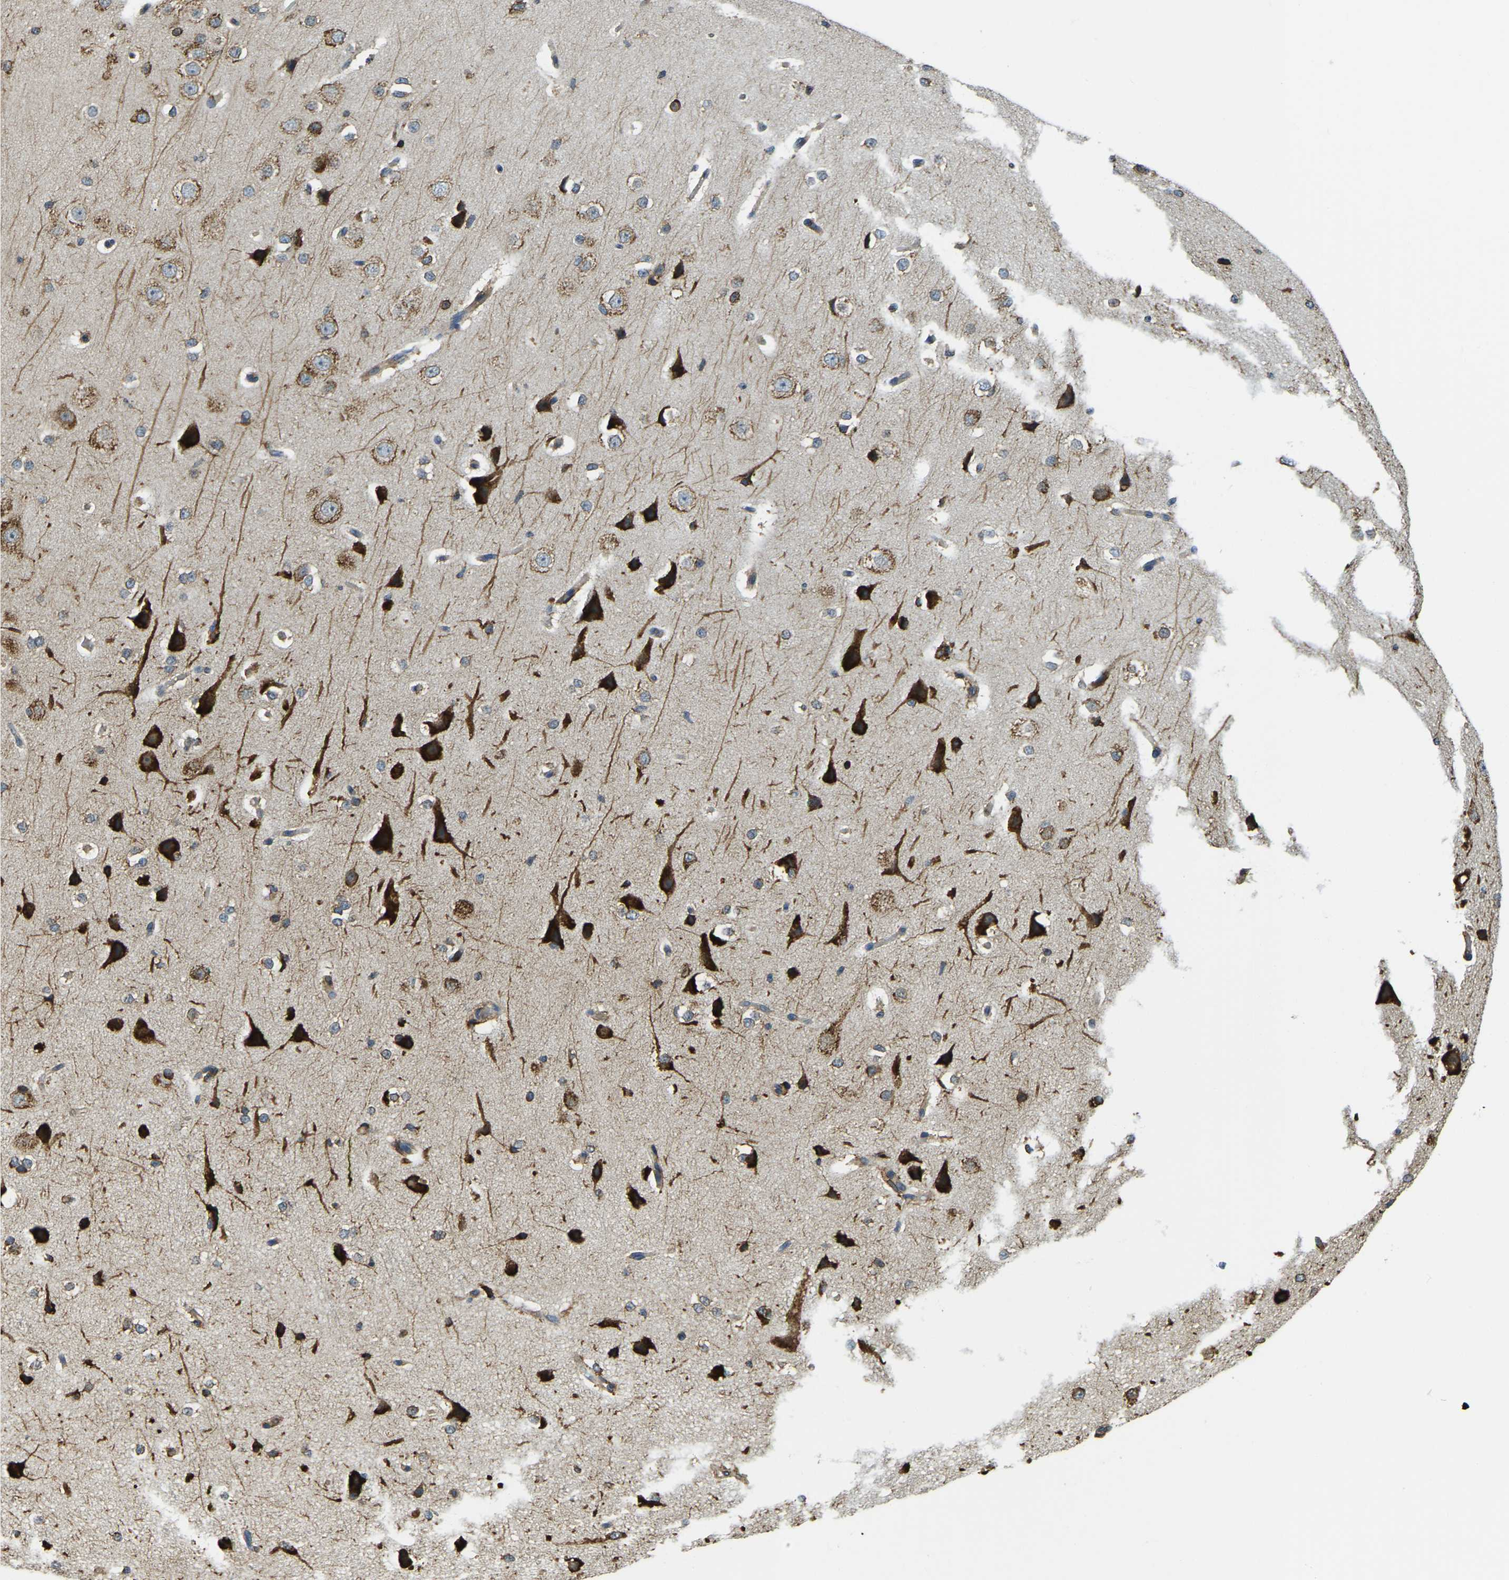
{"staining": {"intensity": "moderate", "quantity": "25%-75%", "location": "cytoplasmic/membranous"}, "tissue": "cerebral cortex", "cell_type": "Endothelial cells", "image_type": "normal", "snomed": [{"axis": "morphology", "description": "Normal tissue, NOS"}, {"axis": "morphology", "description": "Developmental malformation"}, {"axis": "topography", "description": "Cerebral cortex"}], "caption": "Benign cerebral cortex reveals moderate cytoplasmic/membranous staining in about 25%-75% of endothelial cells, visualized by immunohistochemistry.", "gene": "RNF115", "patient": {"sex": "female", "age": 30}}